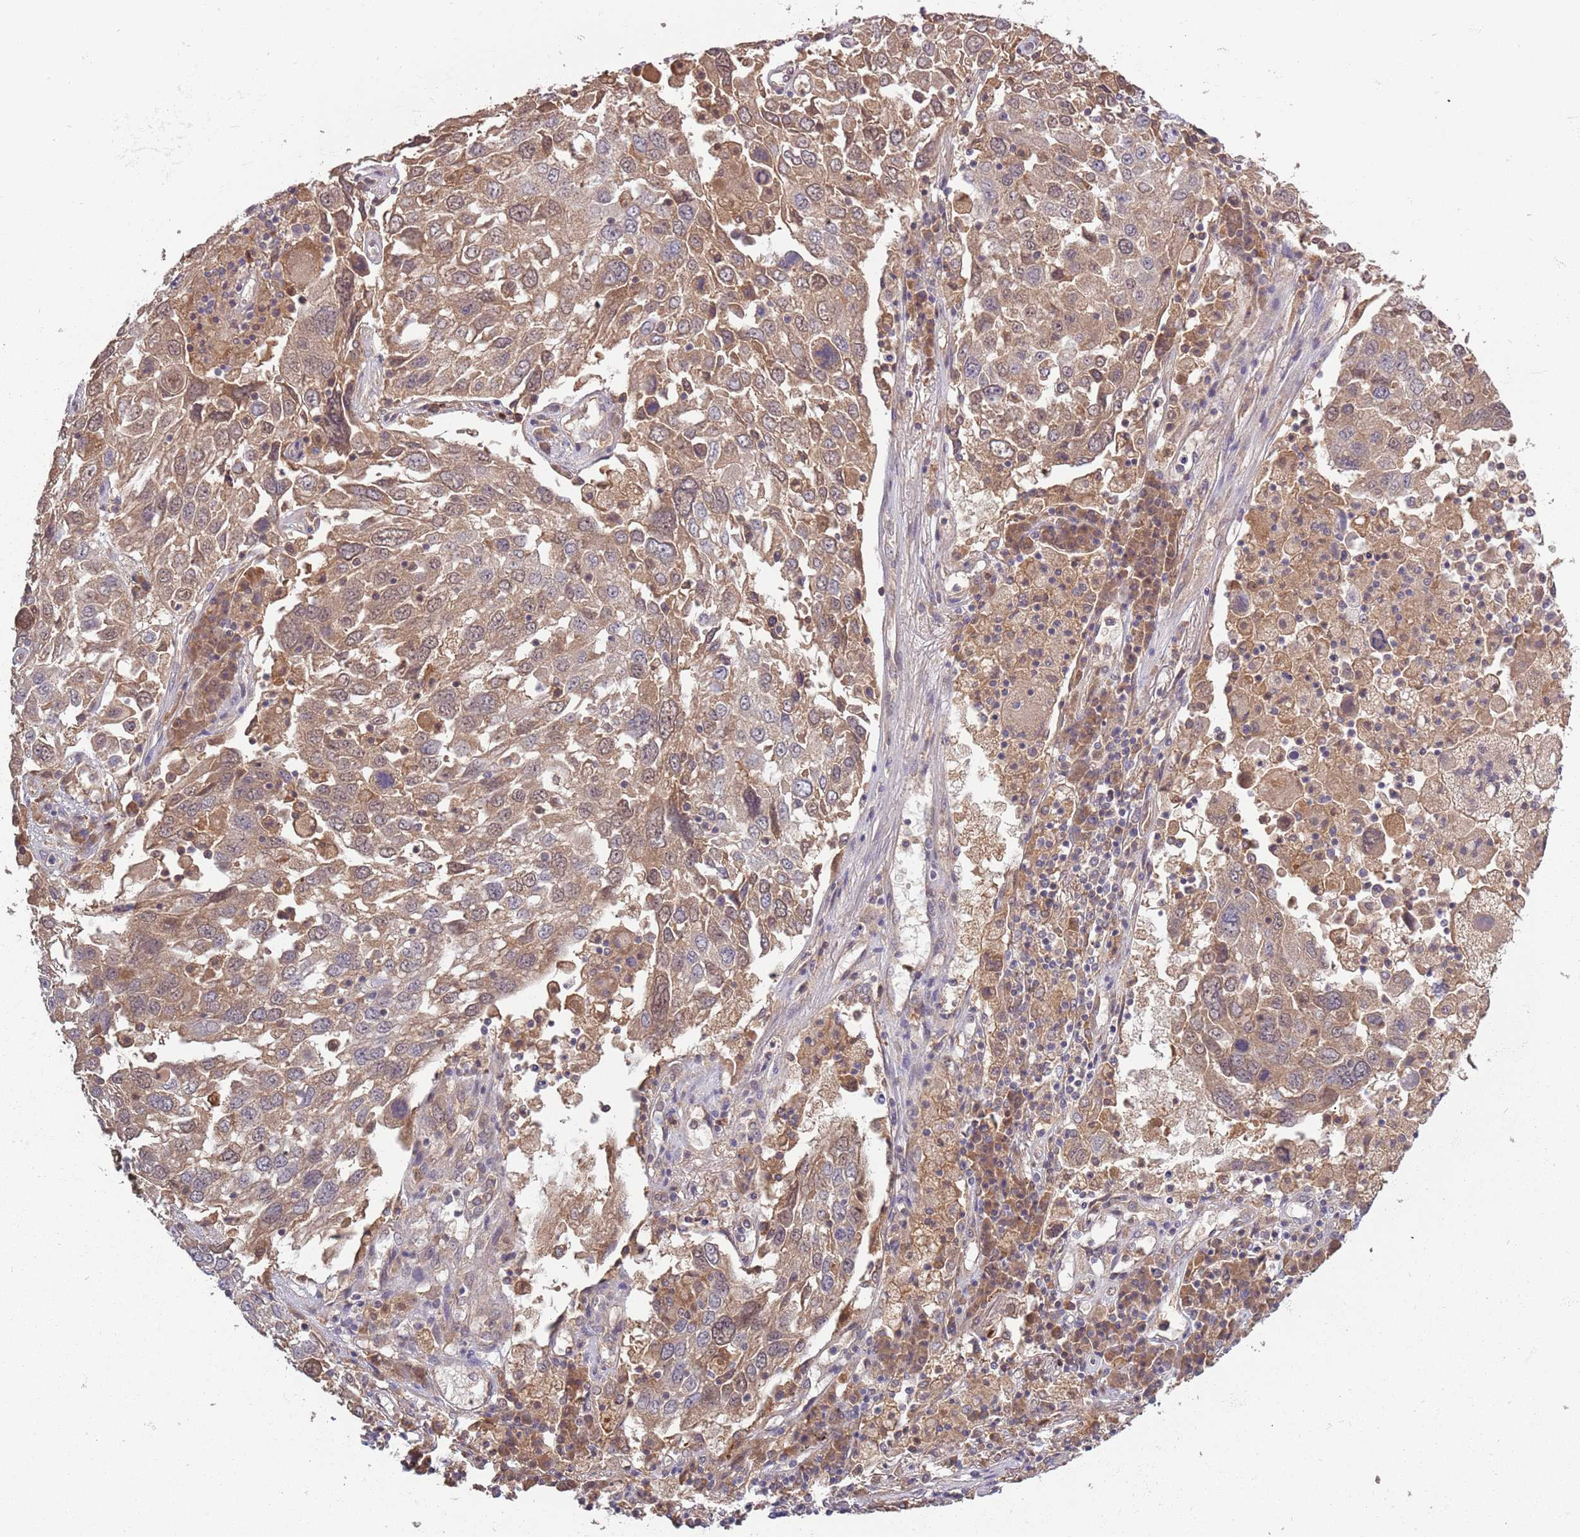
{"staining": {"intensity": "moderate", "quantity": ">75%", "location": "cytoplasmic/membranous,nuclear"}, "tissue": "lung cancer", "cell_type": "Tumor cells", "image_type": "cancer", "snomed": [{"axis": "morphology", "description": "Squamous cell carcinoma, NOS"}, {"axis": "topography", "description": "Lung"}], "caption": "A brown stain labels moderate cytoplasmic/membranous and nuclear expression of a protein in human squamous cell carcinoma (lung) tumor cells.", "gene": "USP32", "patient": {"sex": "male", "age": 65}}